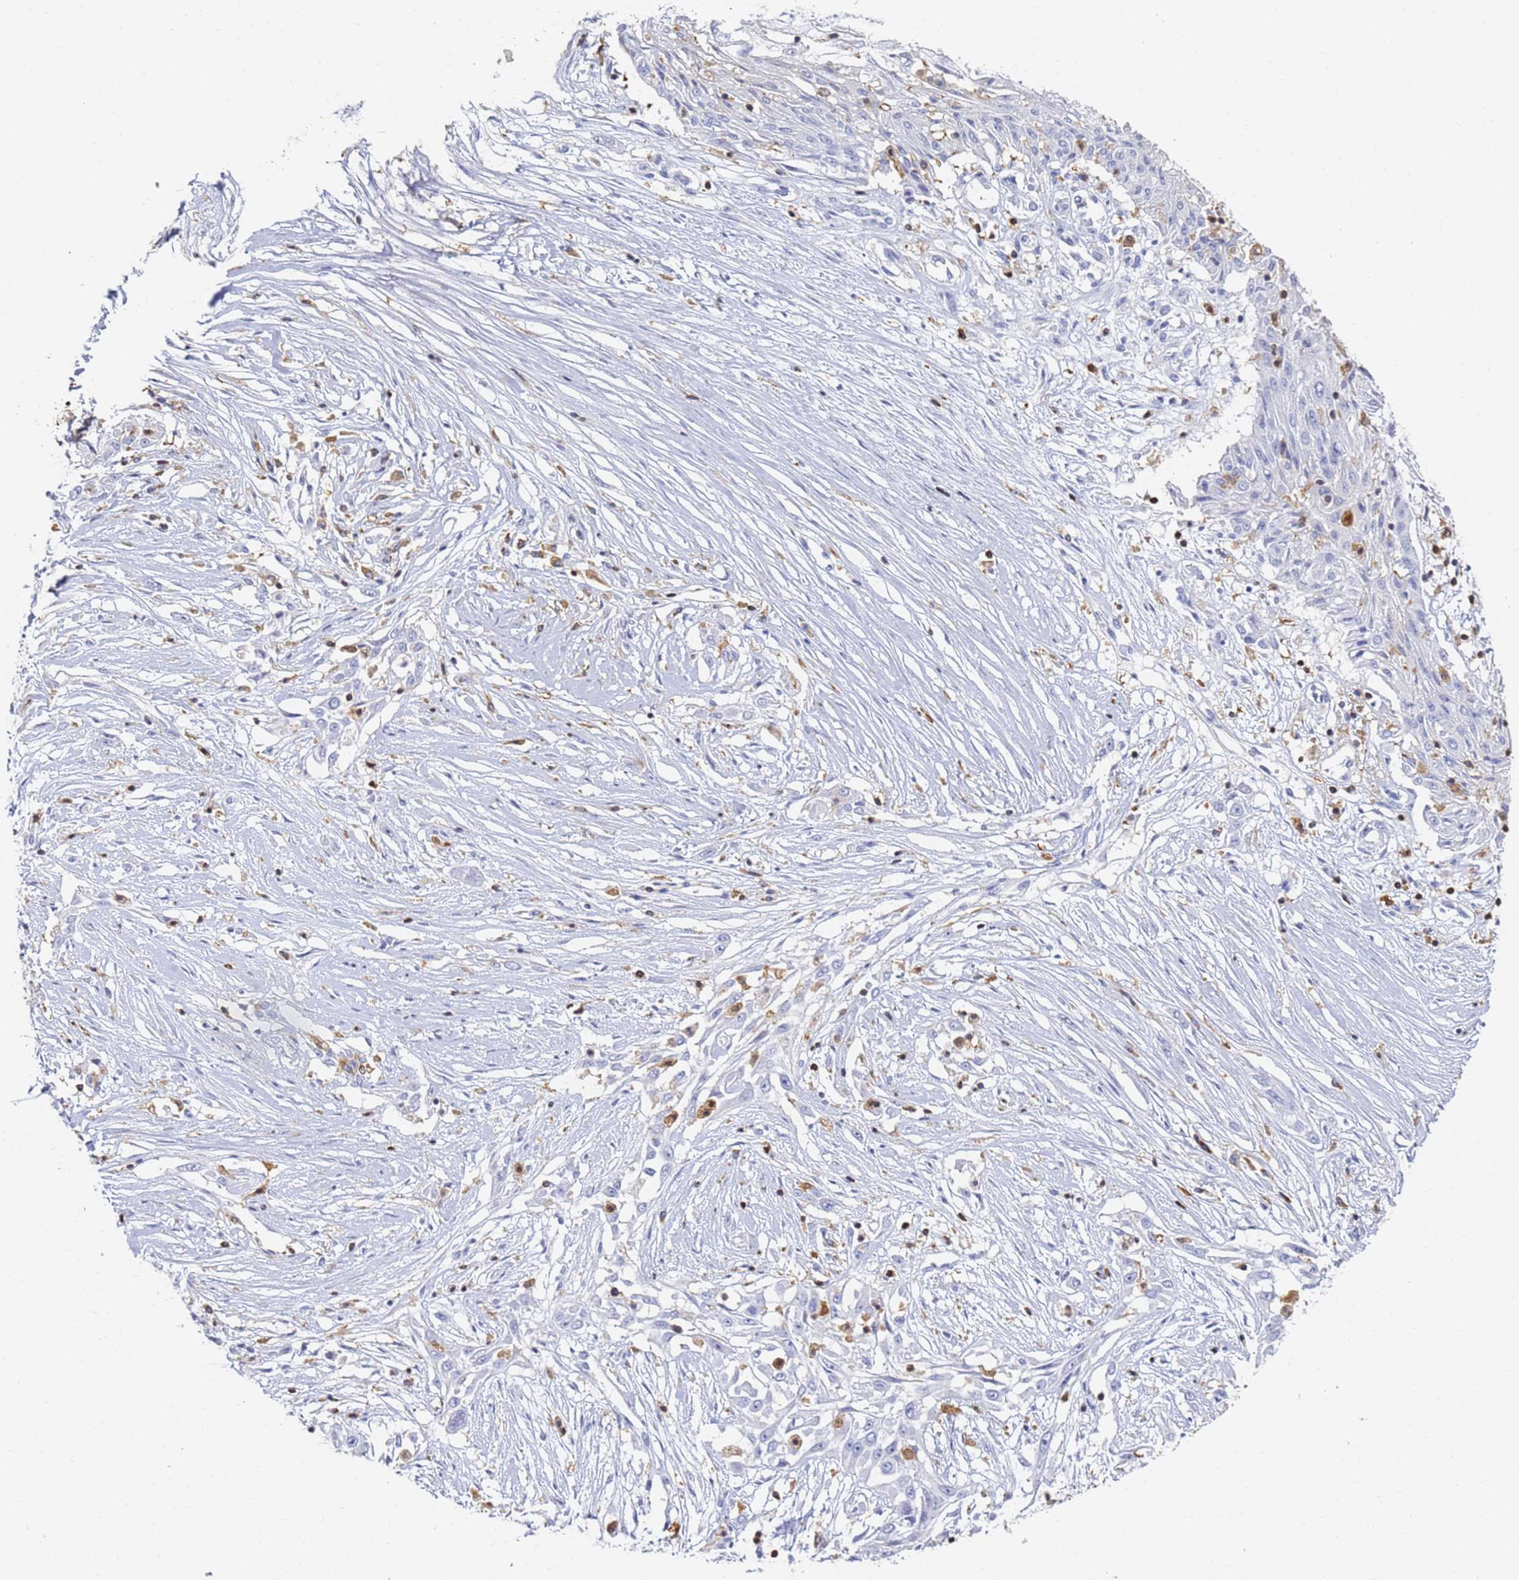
{"staining": {"intensity": "negative", "quantity": "none", "location": "none"}, "tissue": "skin cancer", "cell_type": "Tumor cells", "image_type": "cancer", "snomed": [{"axis": "morphology", "description": "Squamous cell carcinoma, NOS"}, {"axis": "morphology", "description": "Squamous cell carcinoma, metastatic, NOS"}, {"axis": "topography", "description": "Skin"}, {"axis": "topography", "description": "Lymph node"}], "caption": "Metastatic squamous cell carcinoma (skin) was stained to show a protein in brown. There is no significant positivity in tumor cells.", "gene": "BIN2", "patient": {"sex": "male", "age": 75}}